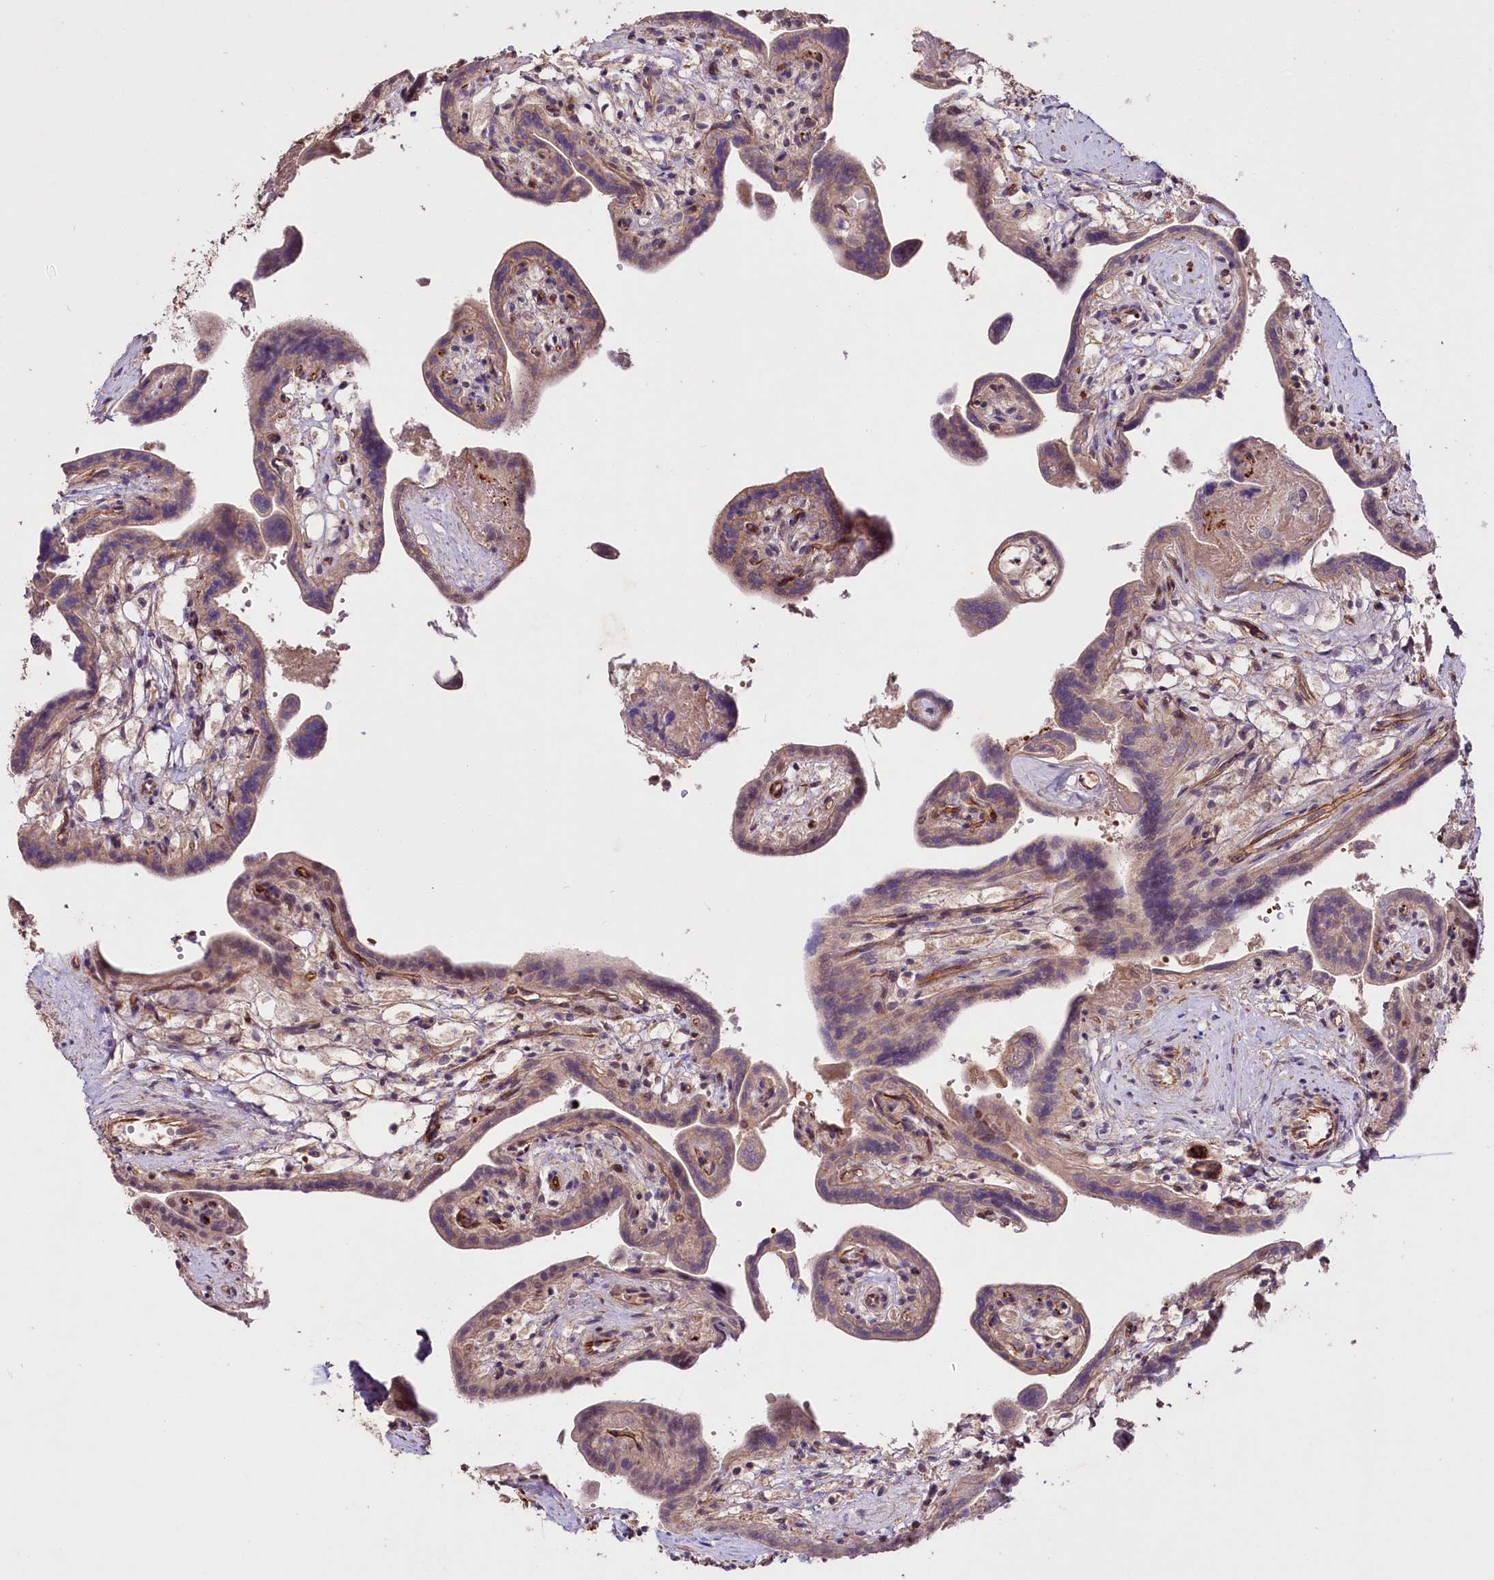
{"staining": {"intensity": "moderate", "quantity": ">75%", "location": "cytoplasmic/membranous,nuclear"}, "tissue": "placenta", "cell_type": "Trophoblastic cells", "image_type": "normal", "snomed": [{"axis": "morphology", "description": "Normal tissue, NOS"}, {"axis": "topography", "description": "Placenta"}], "caption": "Immunohistochemical staining of benign placenta reveals >75% levels of moderate cytoplasmic/membranous,nuclear protein expression in approximately >75% of trophoblastic cells. (Brightfield microscopy of DAB IHC at high magnification).", "gene": "TAFAZZIN", "patient": {"sex": "female", "age": 37}}